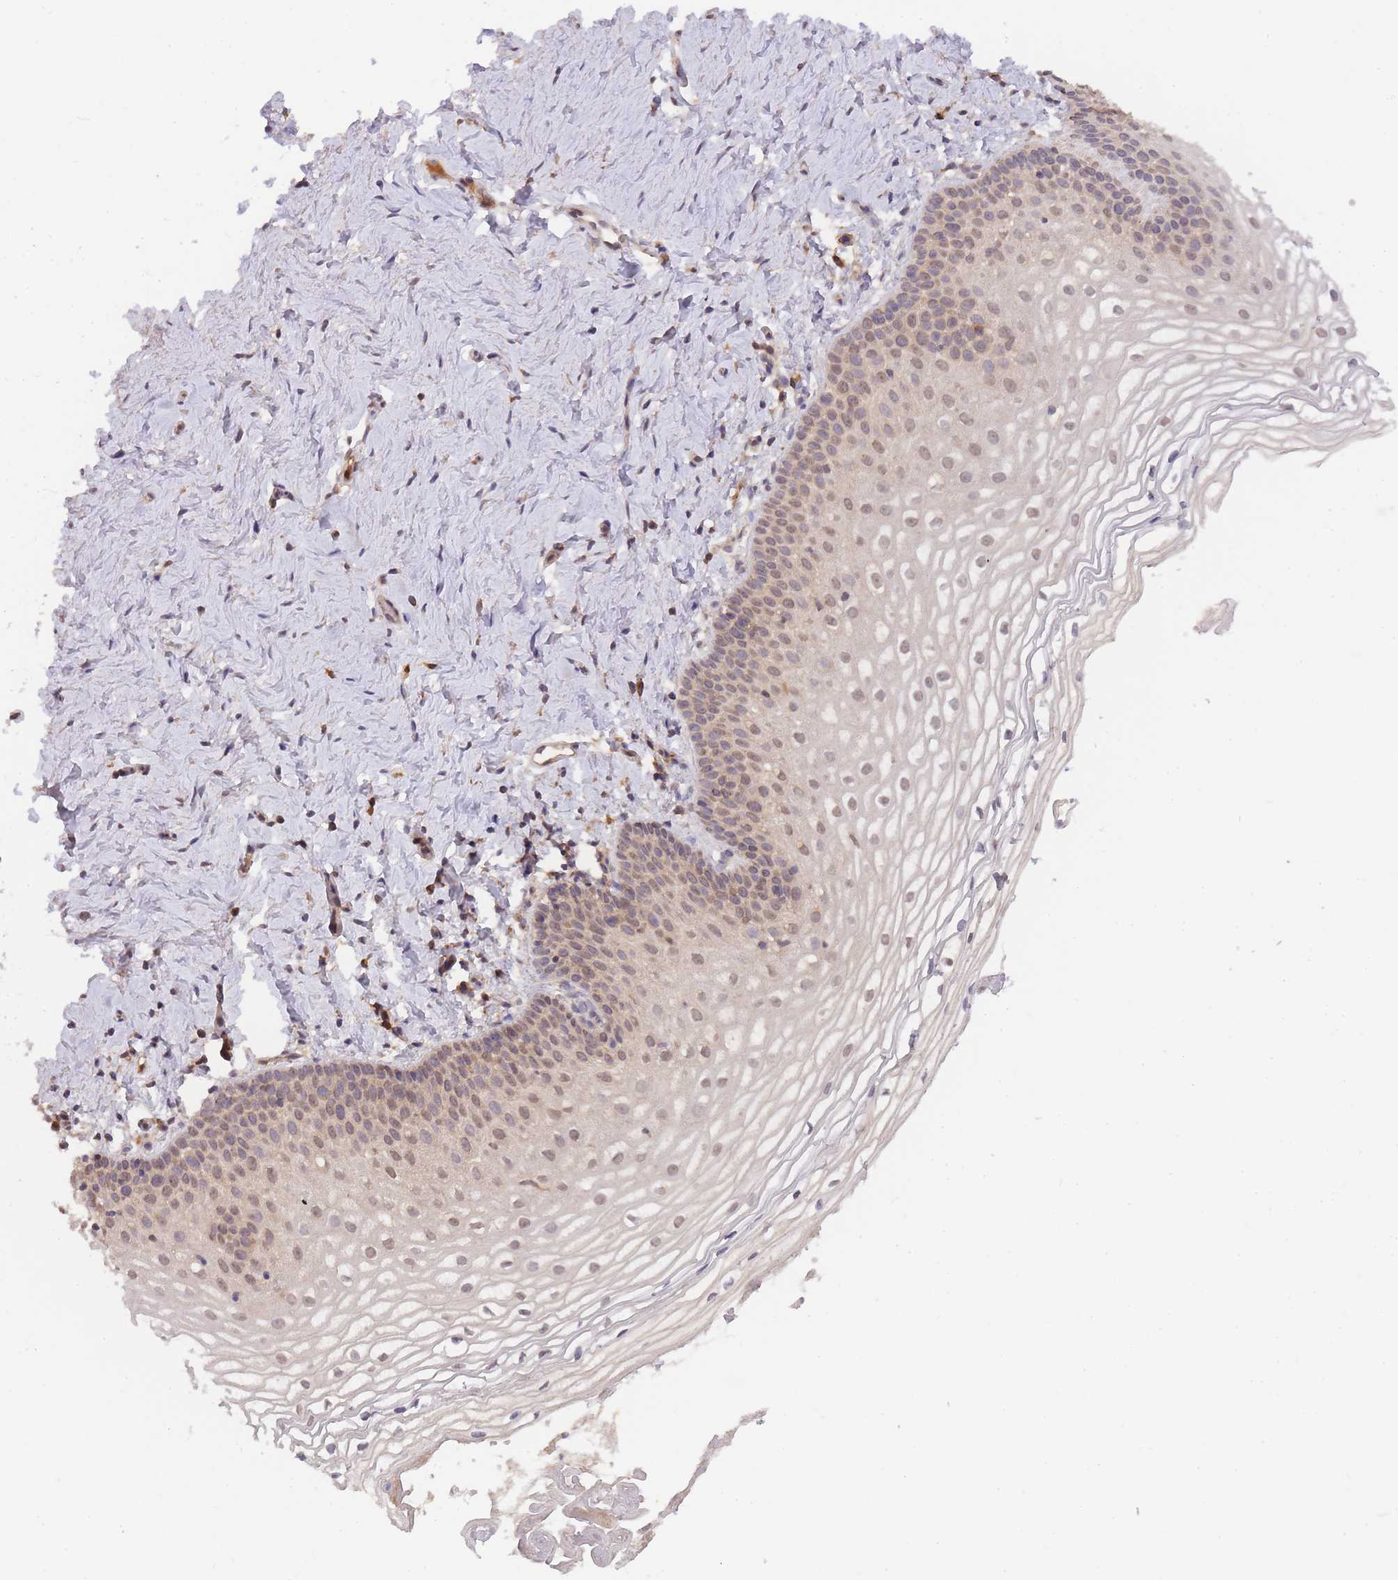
{"staining": {"intensity": "moderate", "quantity": ">75%", "location": "nuclear"}, "tissue": "vagina", "cell_type": "Squamous epithelial cells", "image_type": "normal", "snomed": [{"axis": "morphology", "description": "Normal tissue, NOS"}, {"axis": "topography", "description": "Vagina"}], "caption": "A brown stain highlights moderate nuclear positivity of a protein in squamous epithelial cells of benign human vagina. (DAB (3,3'-diaminobenzidine) IHC, brown staining for protein, blue staining for nuclei).", "gene": "PIP4P1", "patient": {"sex": "female", "age": 56}}